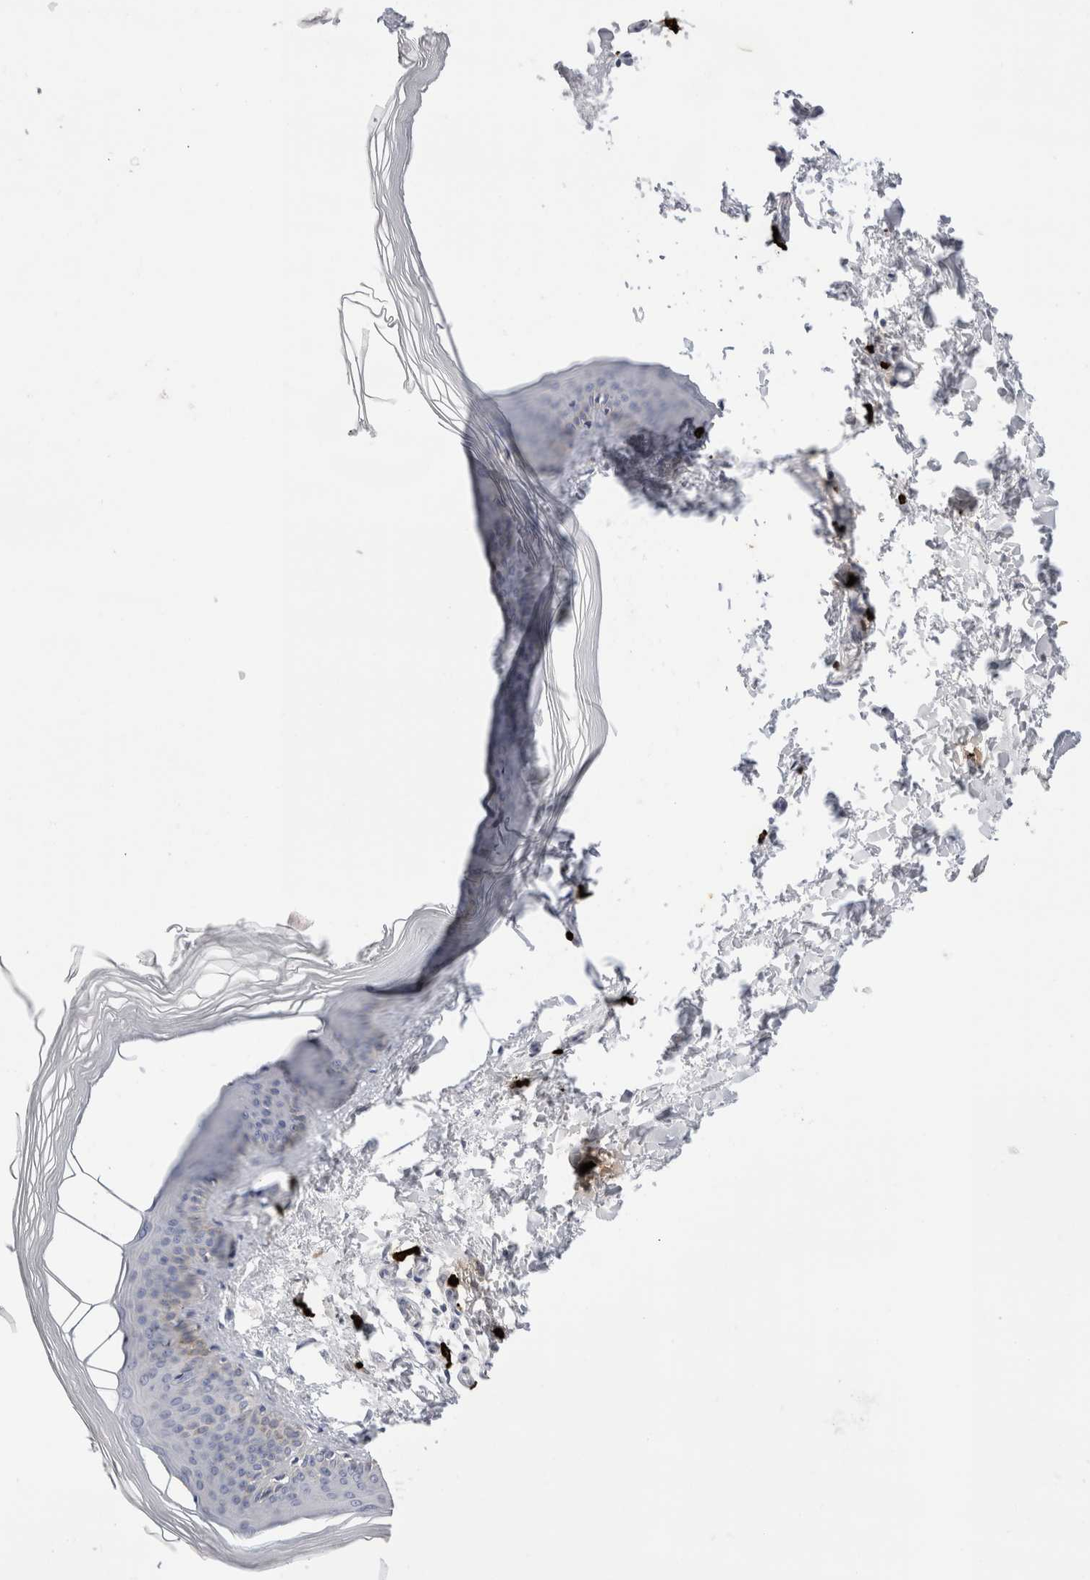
{"staining": {"intensity": "negative", "quantity": "none", "location": "none"}, "tissue": "skin", "cell_type": "Fibroblasts", "image_type": "normal", "snomed": [{"axis": "morphology", "description": "Normal tissue, NOS"}, {"axis": "topography", "description": "Skin"}], "caption": "Immunohistochemical staining of benign skin displays no significant staining in fibroblasts.", "gene": "SPINK2", "patient": {"sex": "female", "age": 27}}